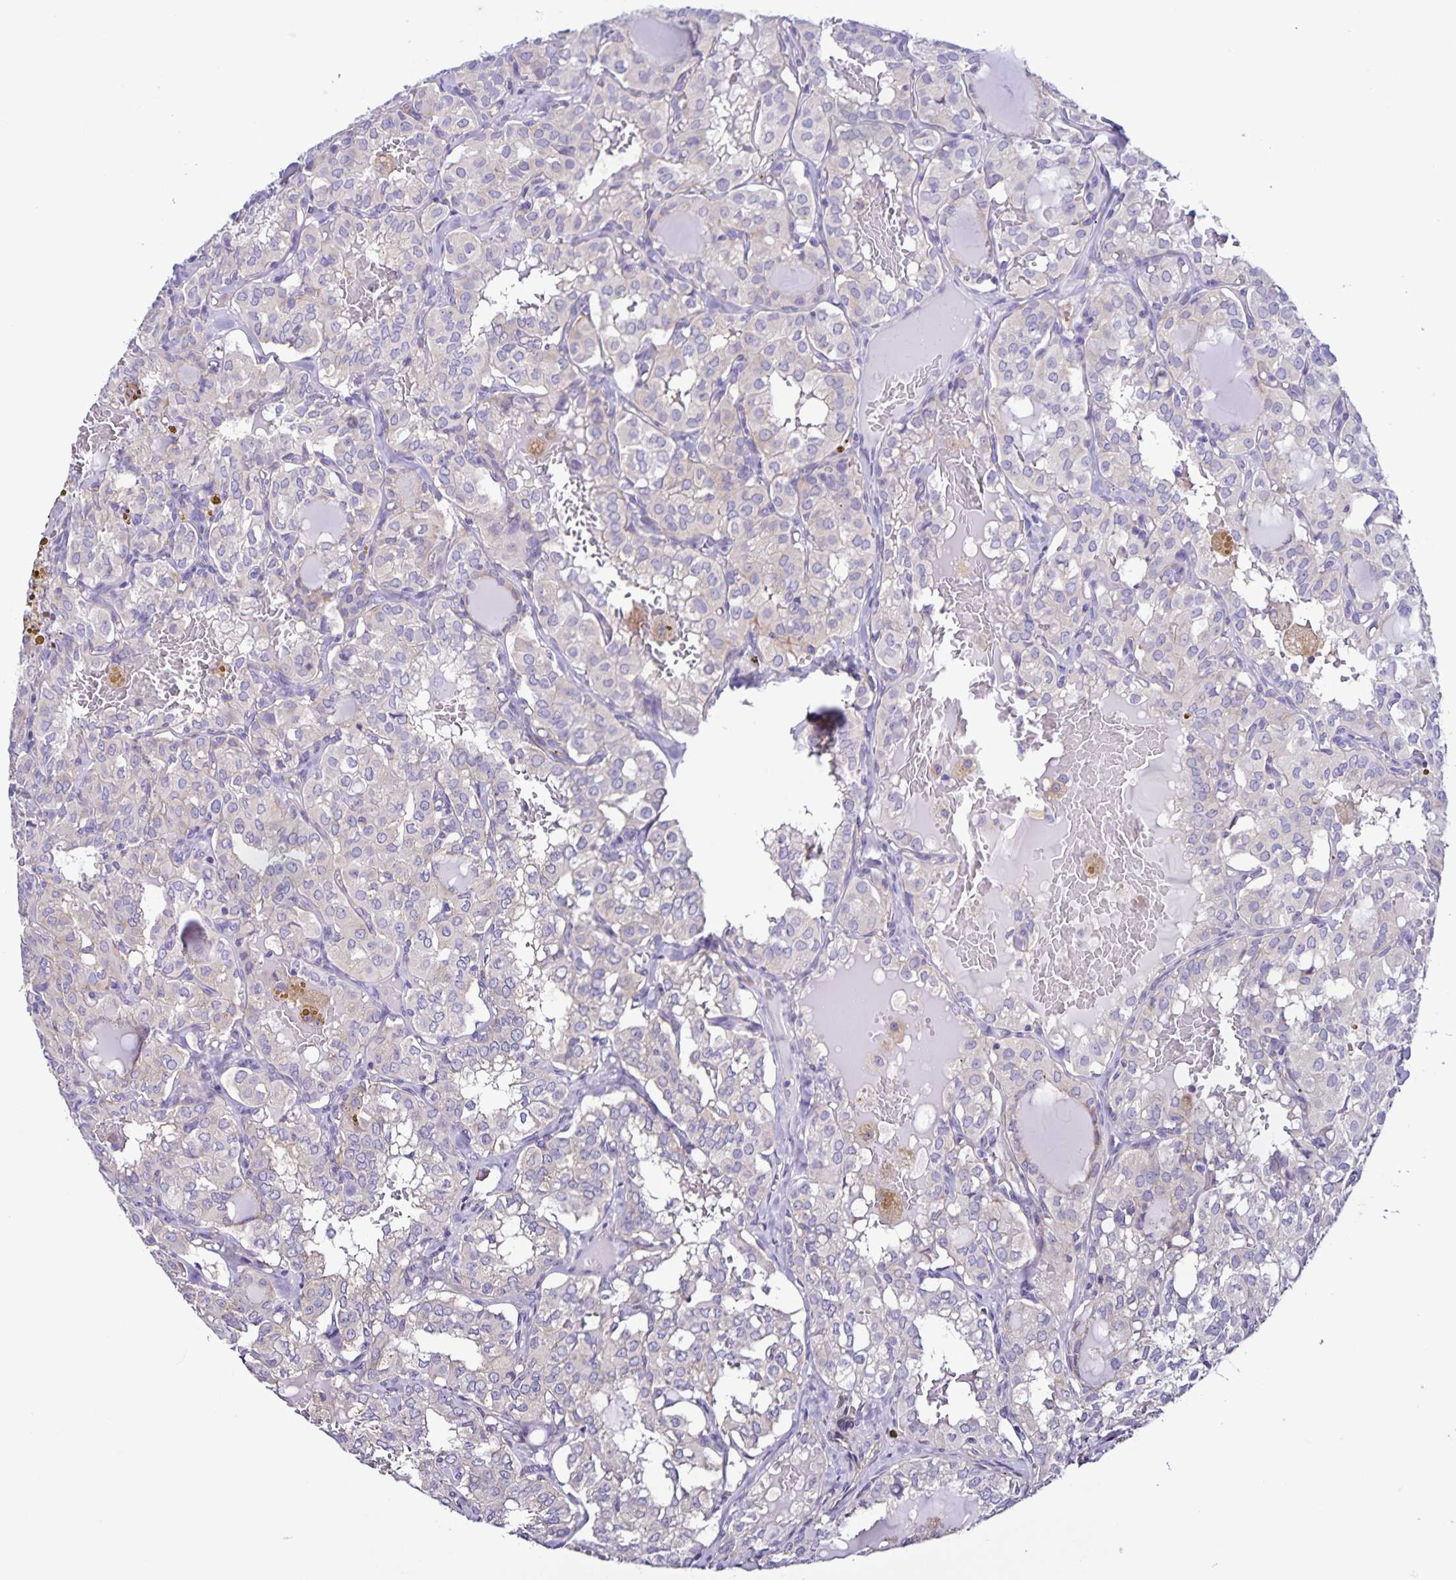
{"staining": {"intensity": "weak", "quantity": "<25%", "location": "cytoplasmic/membranous"}, "tissue": "thyroid cancer", "cell_type": "Tumor cells", "image_type": "cancer", "snomed": [{"axis": "morphology", "description": "Papillary adenocarcinoma, NOS"}, {"axis": "topography", "description": "Thyroid gland"}], "caption": "IHC of papillary adenocarcinoma (thyroid) demonstrates no staining in tumor cells.", "gene": "BOLL", "patient": {"sex": "male", "age": 20}}